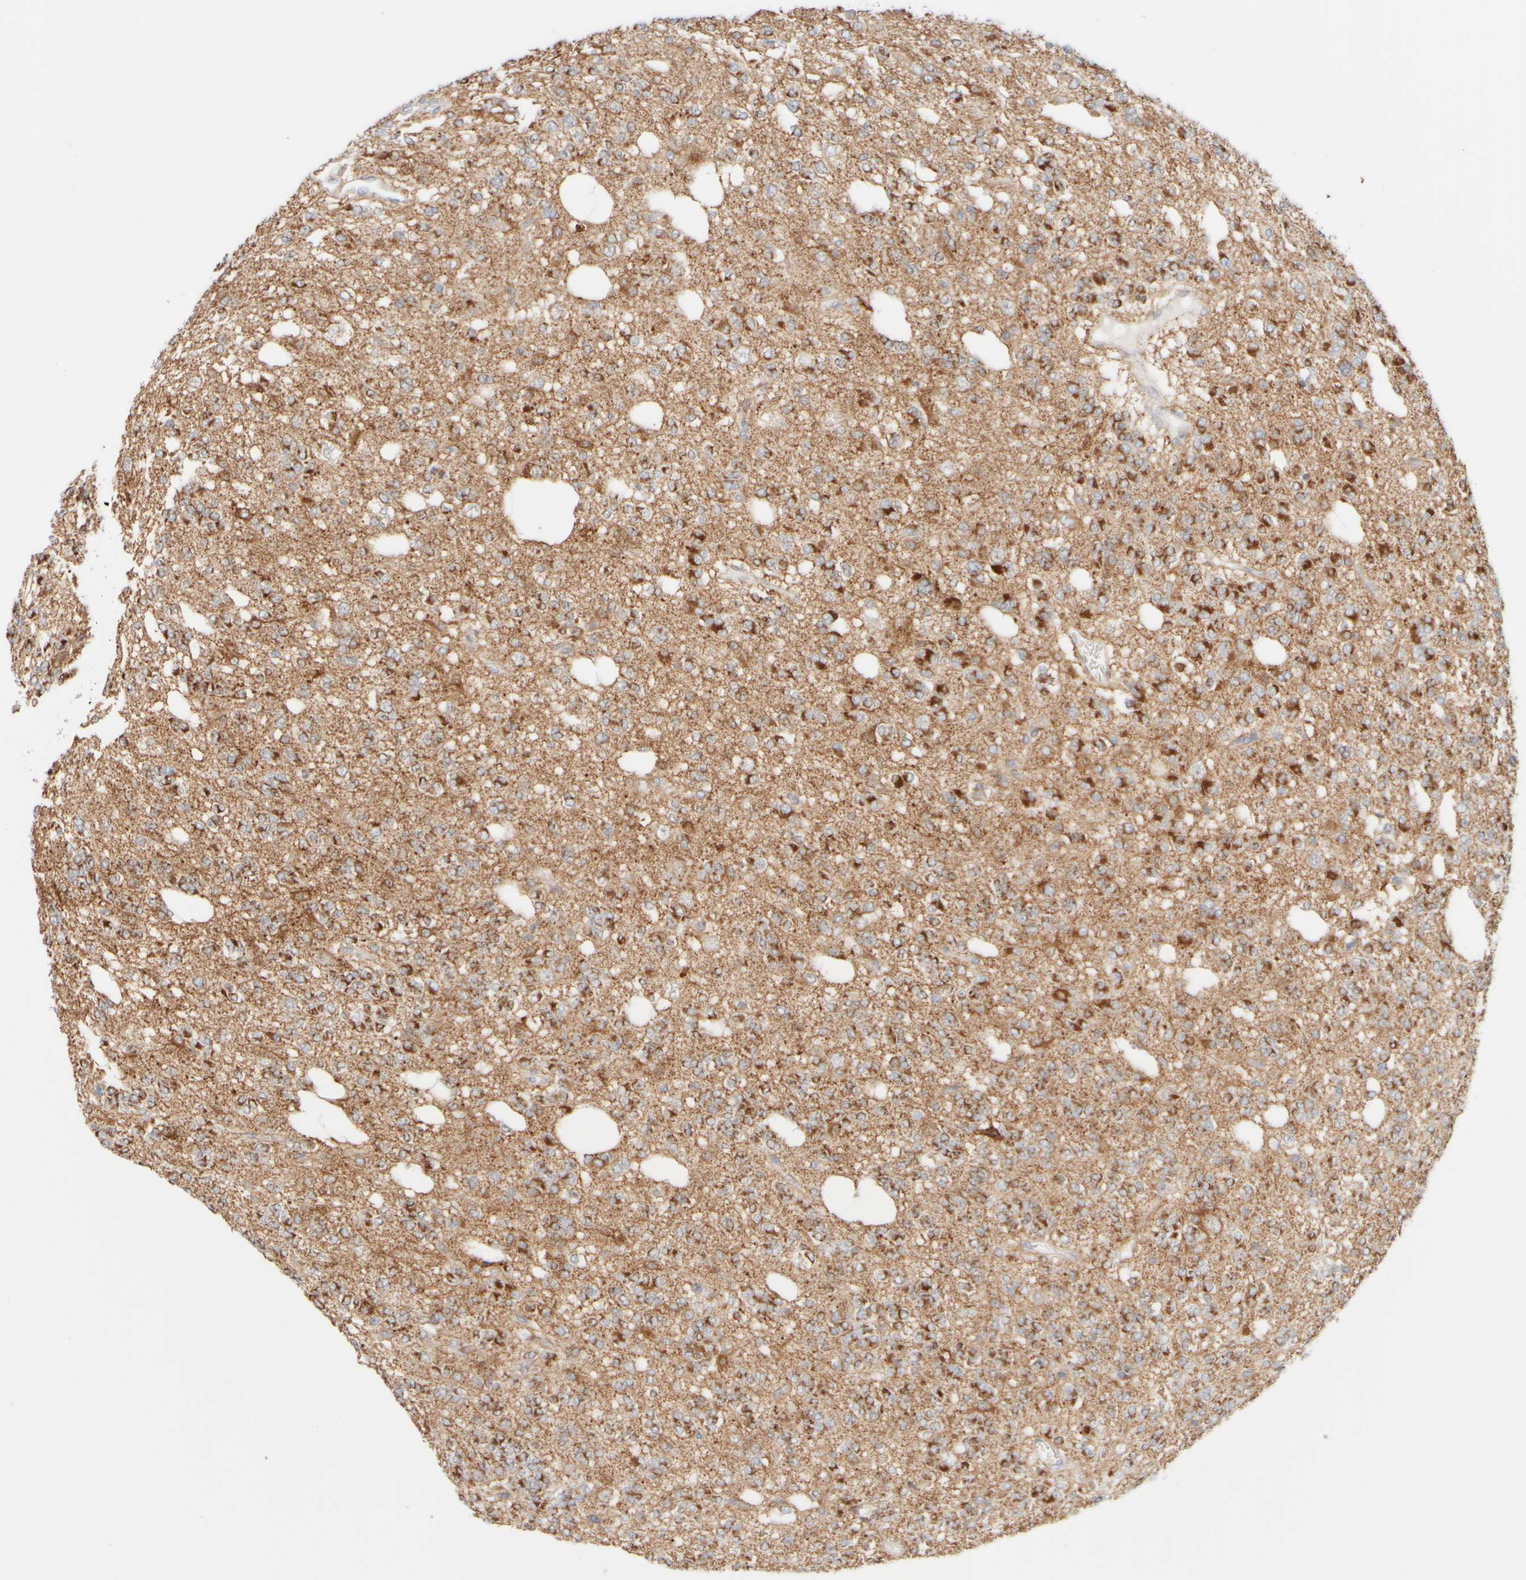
{"staining": {"intensity": "moderate", "quantity": ">75%", "location": "cytoplasmic/membranous"}, "tissue": "glioma", "cell_type": "Tumor cells", "image_type": "cancer", "snomed": [{"axis": "morphology", "description": "Glioma, malignant, Low grade"}, {"axis": "topography", "description": "Brain"}], "caption": "Tumor cells display moderate cytoplasmic/membranous expression in approximately >75% of cells in glioma. The staining was performed using DAB to visualize the protein expression in brown, while the nuclei were stained in blue with hematoxylin (Magnification: 20x).", "gene": "PPM1K", "patient": {"sex": "male", "age": 38}}